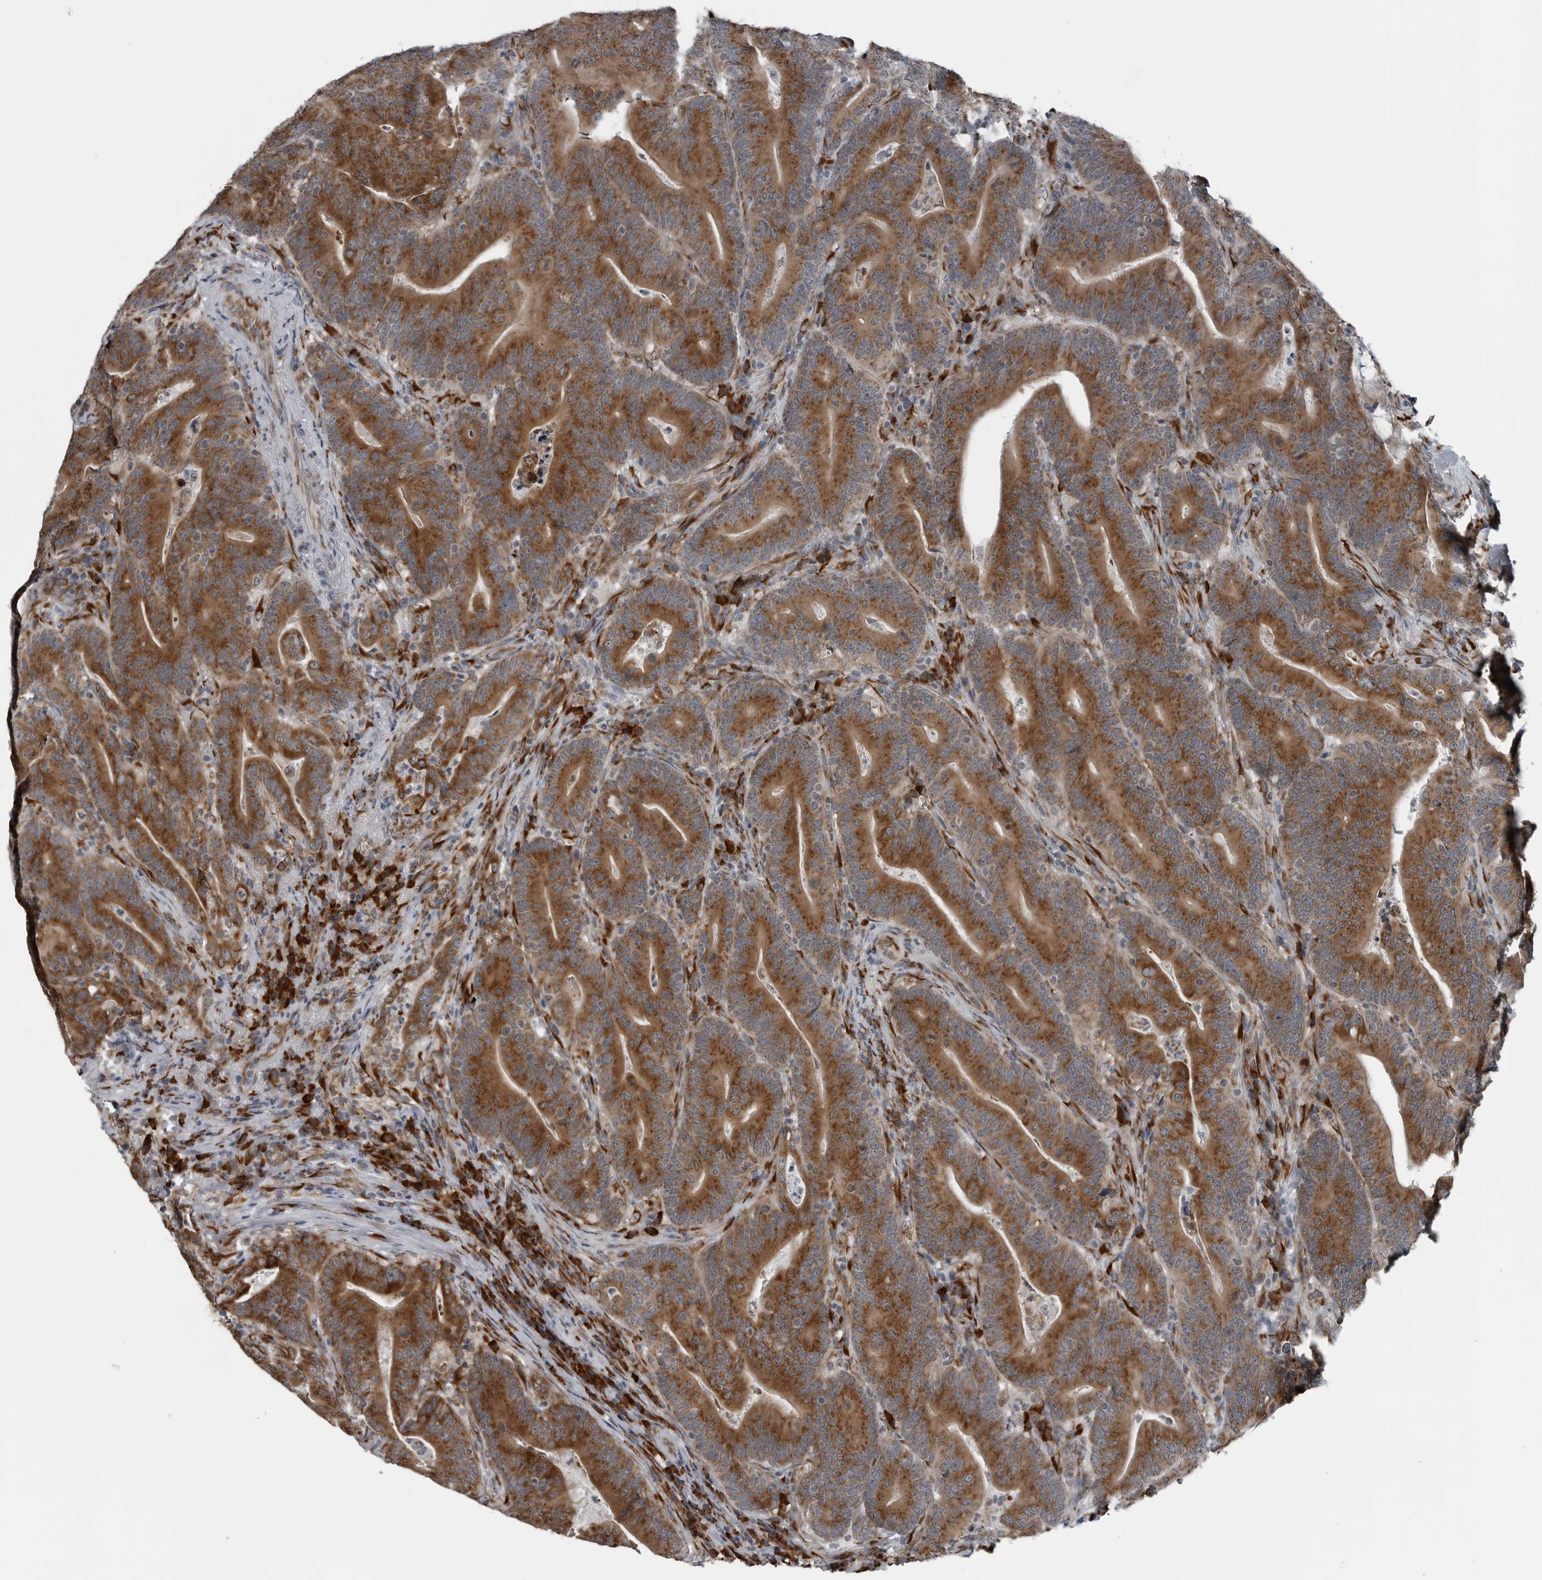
{"staining": {"intensity": "strong", "quantity": ">75%", "location": "cytoplasmic/membranous"}, "tissue": "colorectal cancer", "cell_type": "Tumor cells", "image_type": "cancer", "snomed": [{"axis": "morphology", "description": "Adenocarcinoma, NOS"}, {"axis": "topography", "description": "Colon"}], "caption": "This is an image of IHC staining of colorectal cancer (adenocarcinoma), which shows strong staining in the cytoplasmic/membranous of tumor cells.", "gene": "CEP85", "patient": {"sex": "female", "age": 66}}